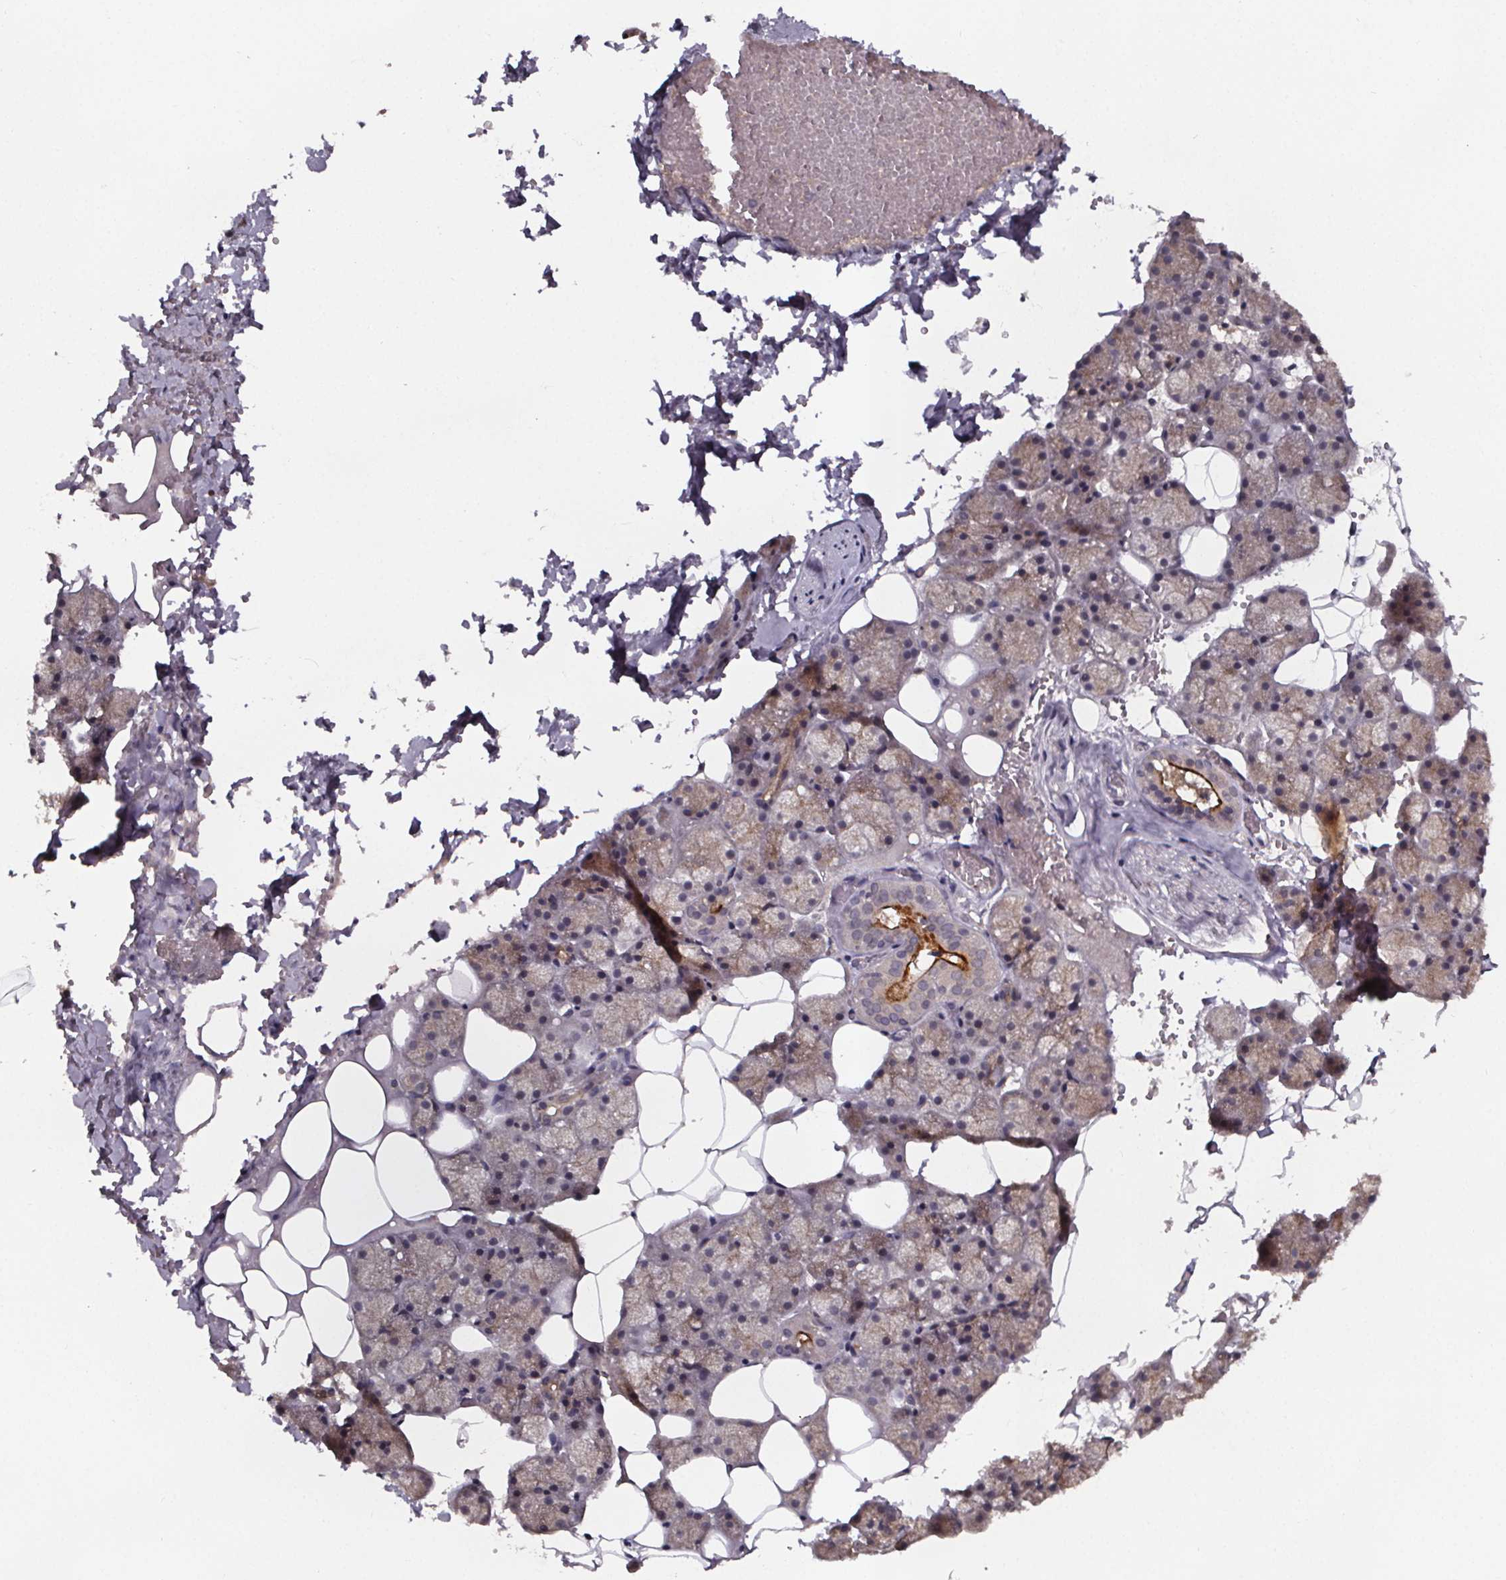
{"staining": {"intensity": "strong", "quantity": "<25%", "location": "cytoplasmic/membranous"}, "tissue": "salivary gland", "cell_type": "Glandular cells", "image_type": "normal", "snomed": [{"axis": "morphology", "description": "Normal tissue, NOS"}, {"axis": "topography", "description": "Salivary gland"}], "caption": "Glandular cells show strong cytoplasmic/membranous staining in approximately <25% of cells in normal salivary gland.", "gene": "SMIM1", "patient": {"sex": "male", "age": 38}}